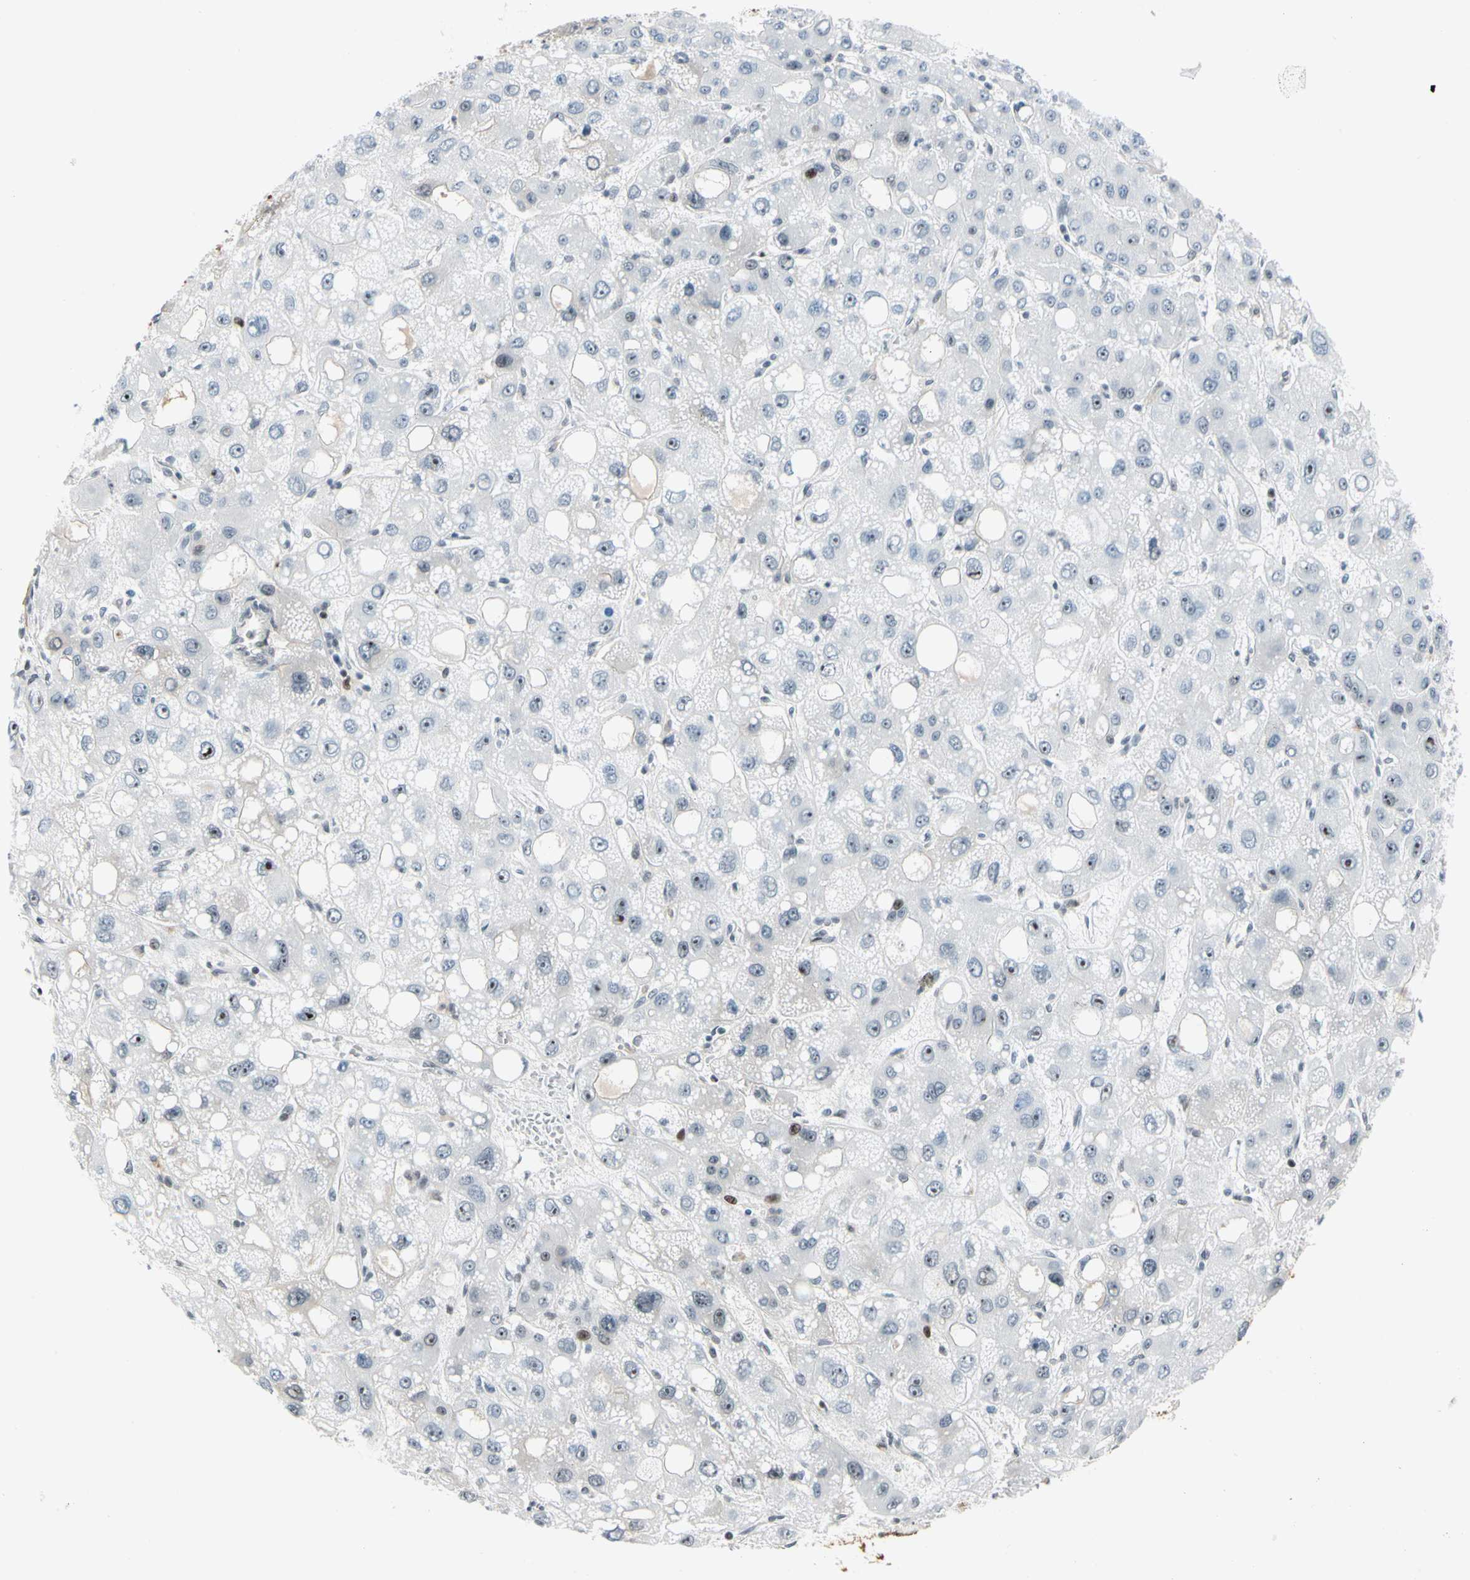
{"staining": {"intensity": "moderate", "quantity": "25%-75%", "location": "nuclear"}, "tissue": "liver cancer", "cell_type": "Tumor cells", "image_type": "cancer", "snomed": [{"axis": "morphology", "description": "Carcinoma, Hepatocellular, NOS"}, {"axis": "topography", "description": "Liver"}], "caption": "Moderate nuclear staining is appreciated in about 25%-75% of tumor cells in liver cancer (hepatocellular carcinoma).", "gene": "FOXO3", "patient": {"sex": "male", "age": 55}}